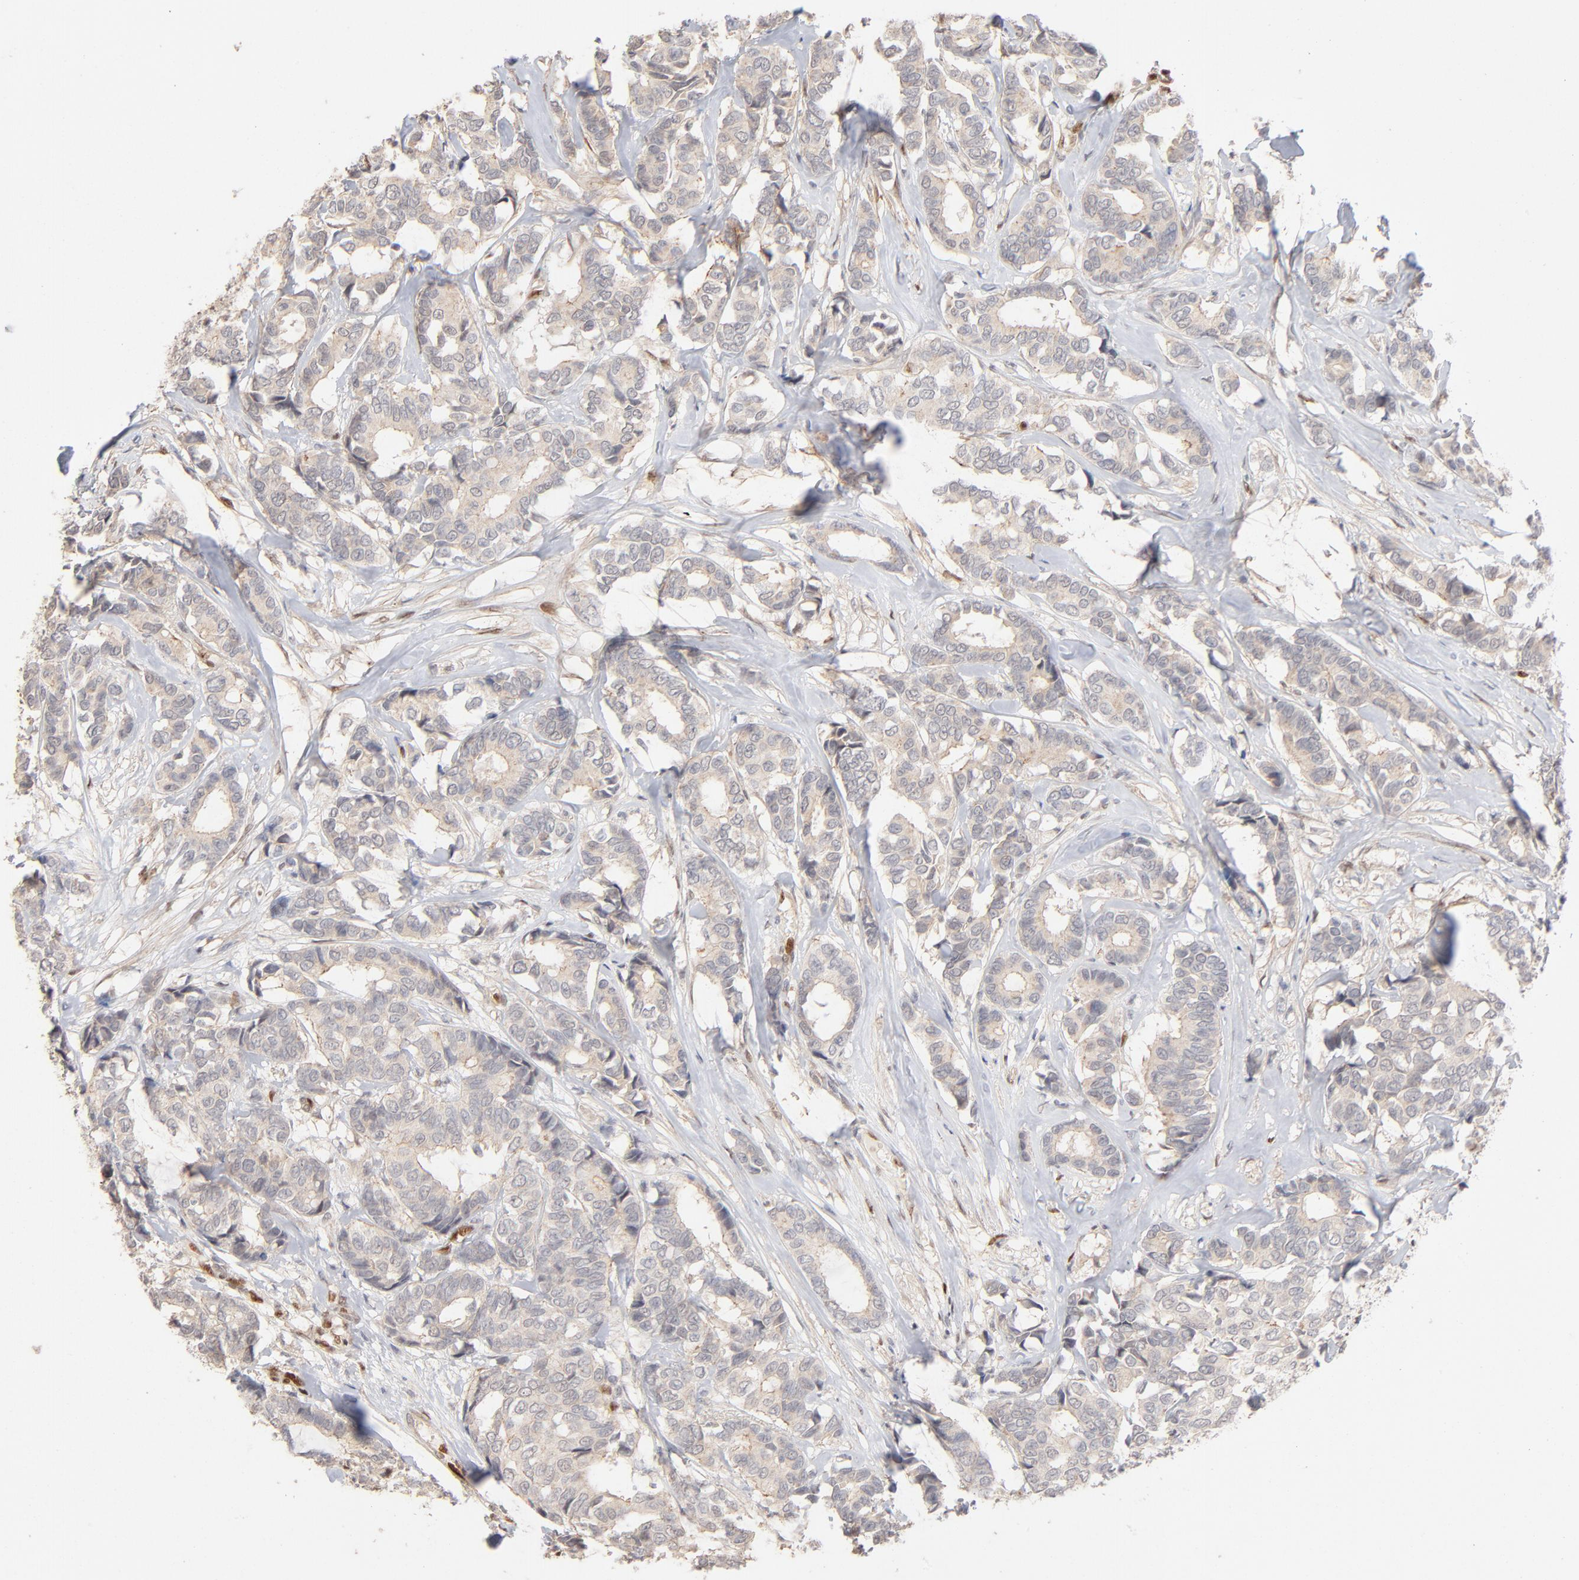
{"staining": {"intensity": "weak", "quantity": ">75%", "location": "cytoplasmic/membranous"}, "tissue": "breast cancer", "cell_type": "Tumor cells", "image_type": "cancer", "snomed": [{"axis": "morphology", "description": "Duct carcinoma"}, {"axis": "topography", "description": "Breast"}], "caption": "Protein staining of breast cancer (infiltrating ductal carcinoma) tissue shows weak cytoplasmic/membranous positivity in approximately >75% of tumor cells.", "gene": "NFIB", "patient": {"sex": "female", "age": 87}}